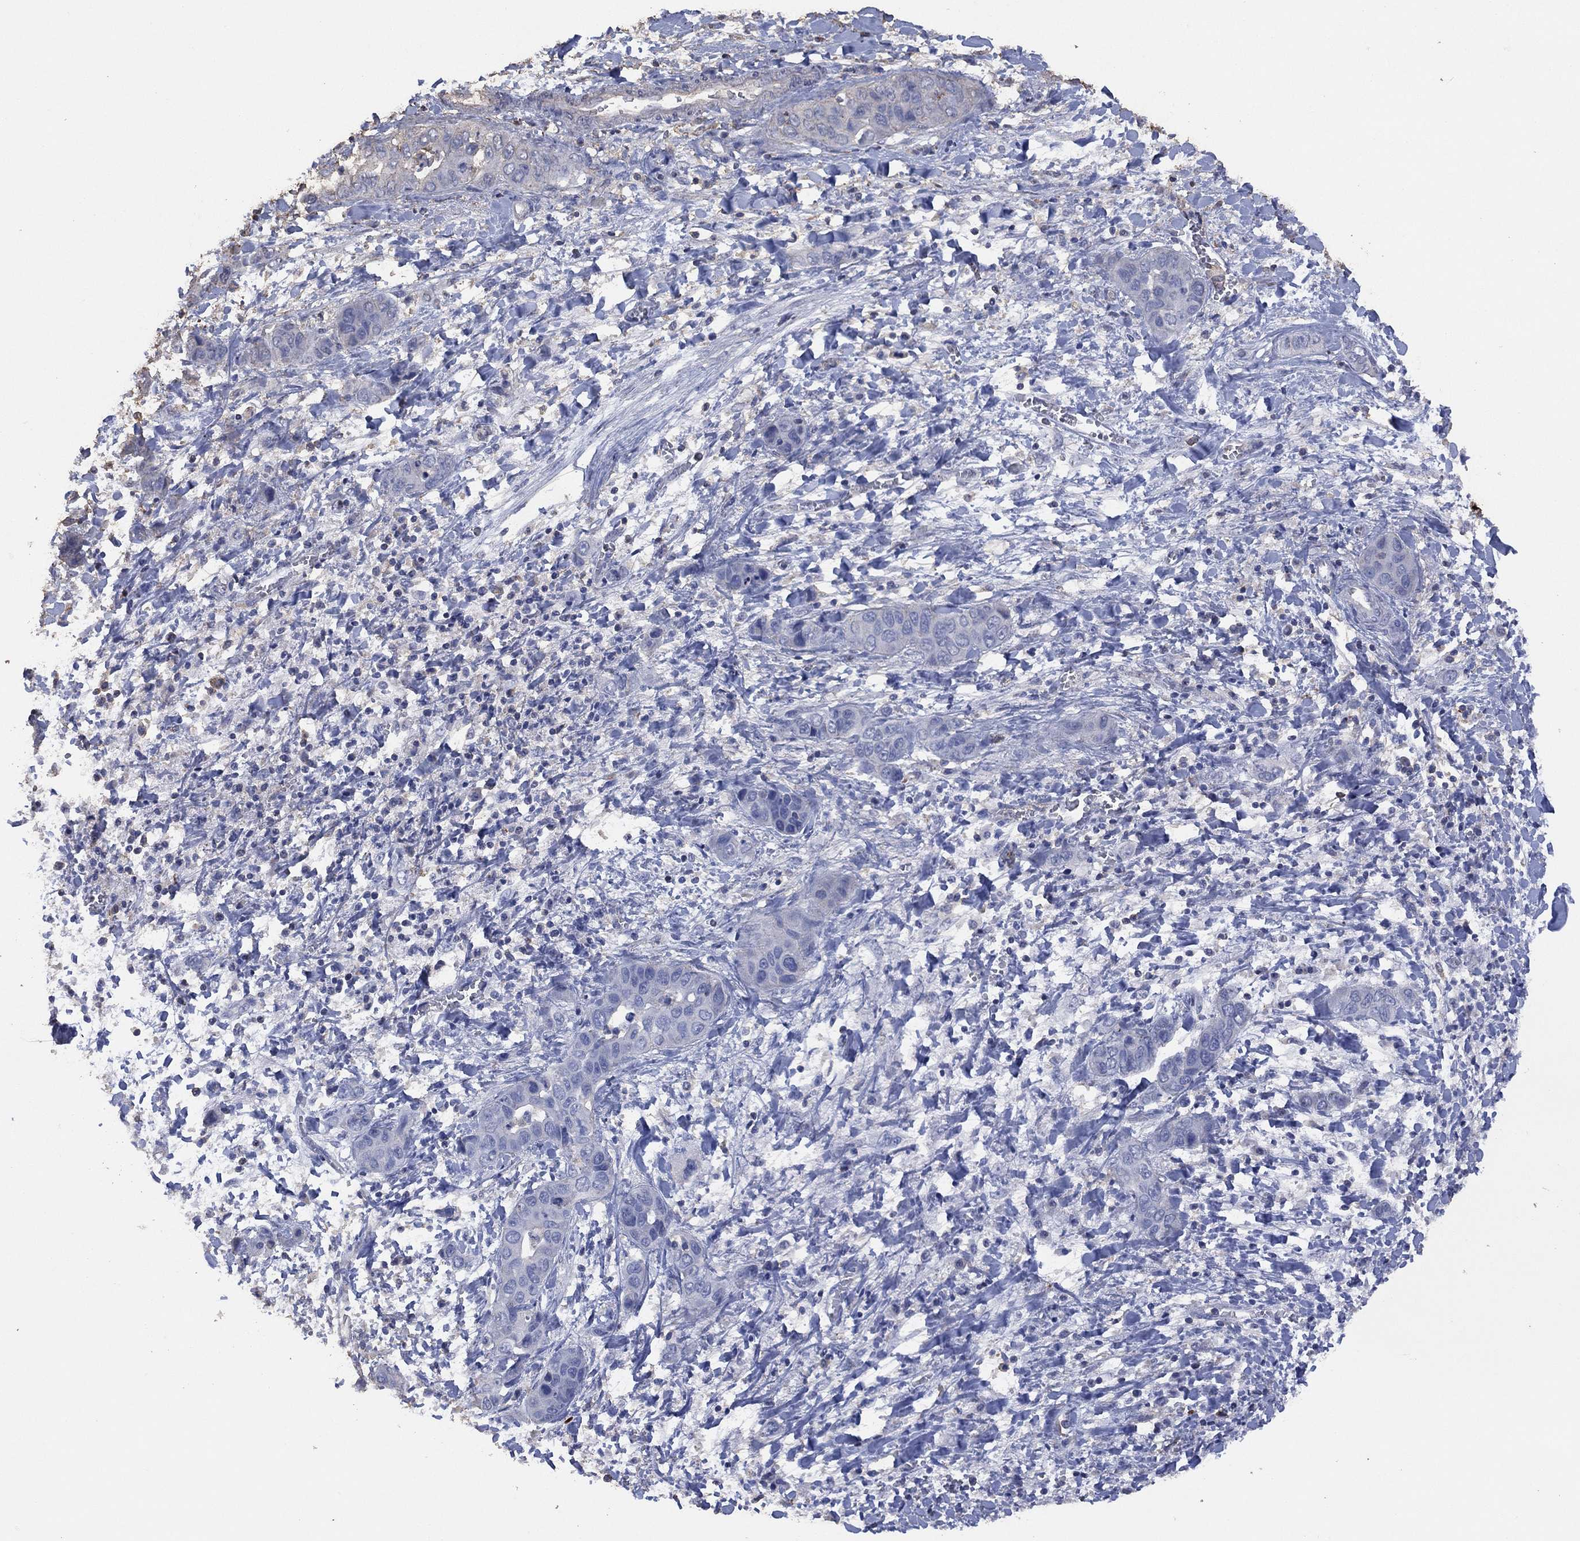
{"staining": {"intensity": "negative", "quantity": "none", "location": "none"}, "tissue": "liver cancer", "cell_type": "Tumor cells", "image_type": "cancer", "snomed": [{"axis": "morphology", "description": "Cholangiocarcinoma"}, {"axis": "topography", "description": "Liver"}], "caption": "This is an IHC photomicrograph of liver cancer. There is no positivity in tumor cells.", "gene": "ADPRHL1", "patient": {"sex": "female", "age": 52}}